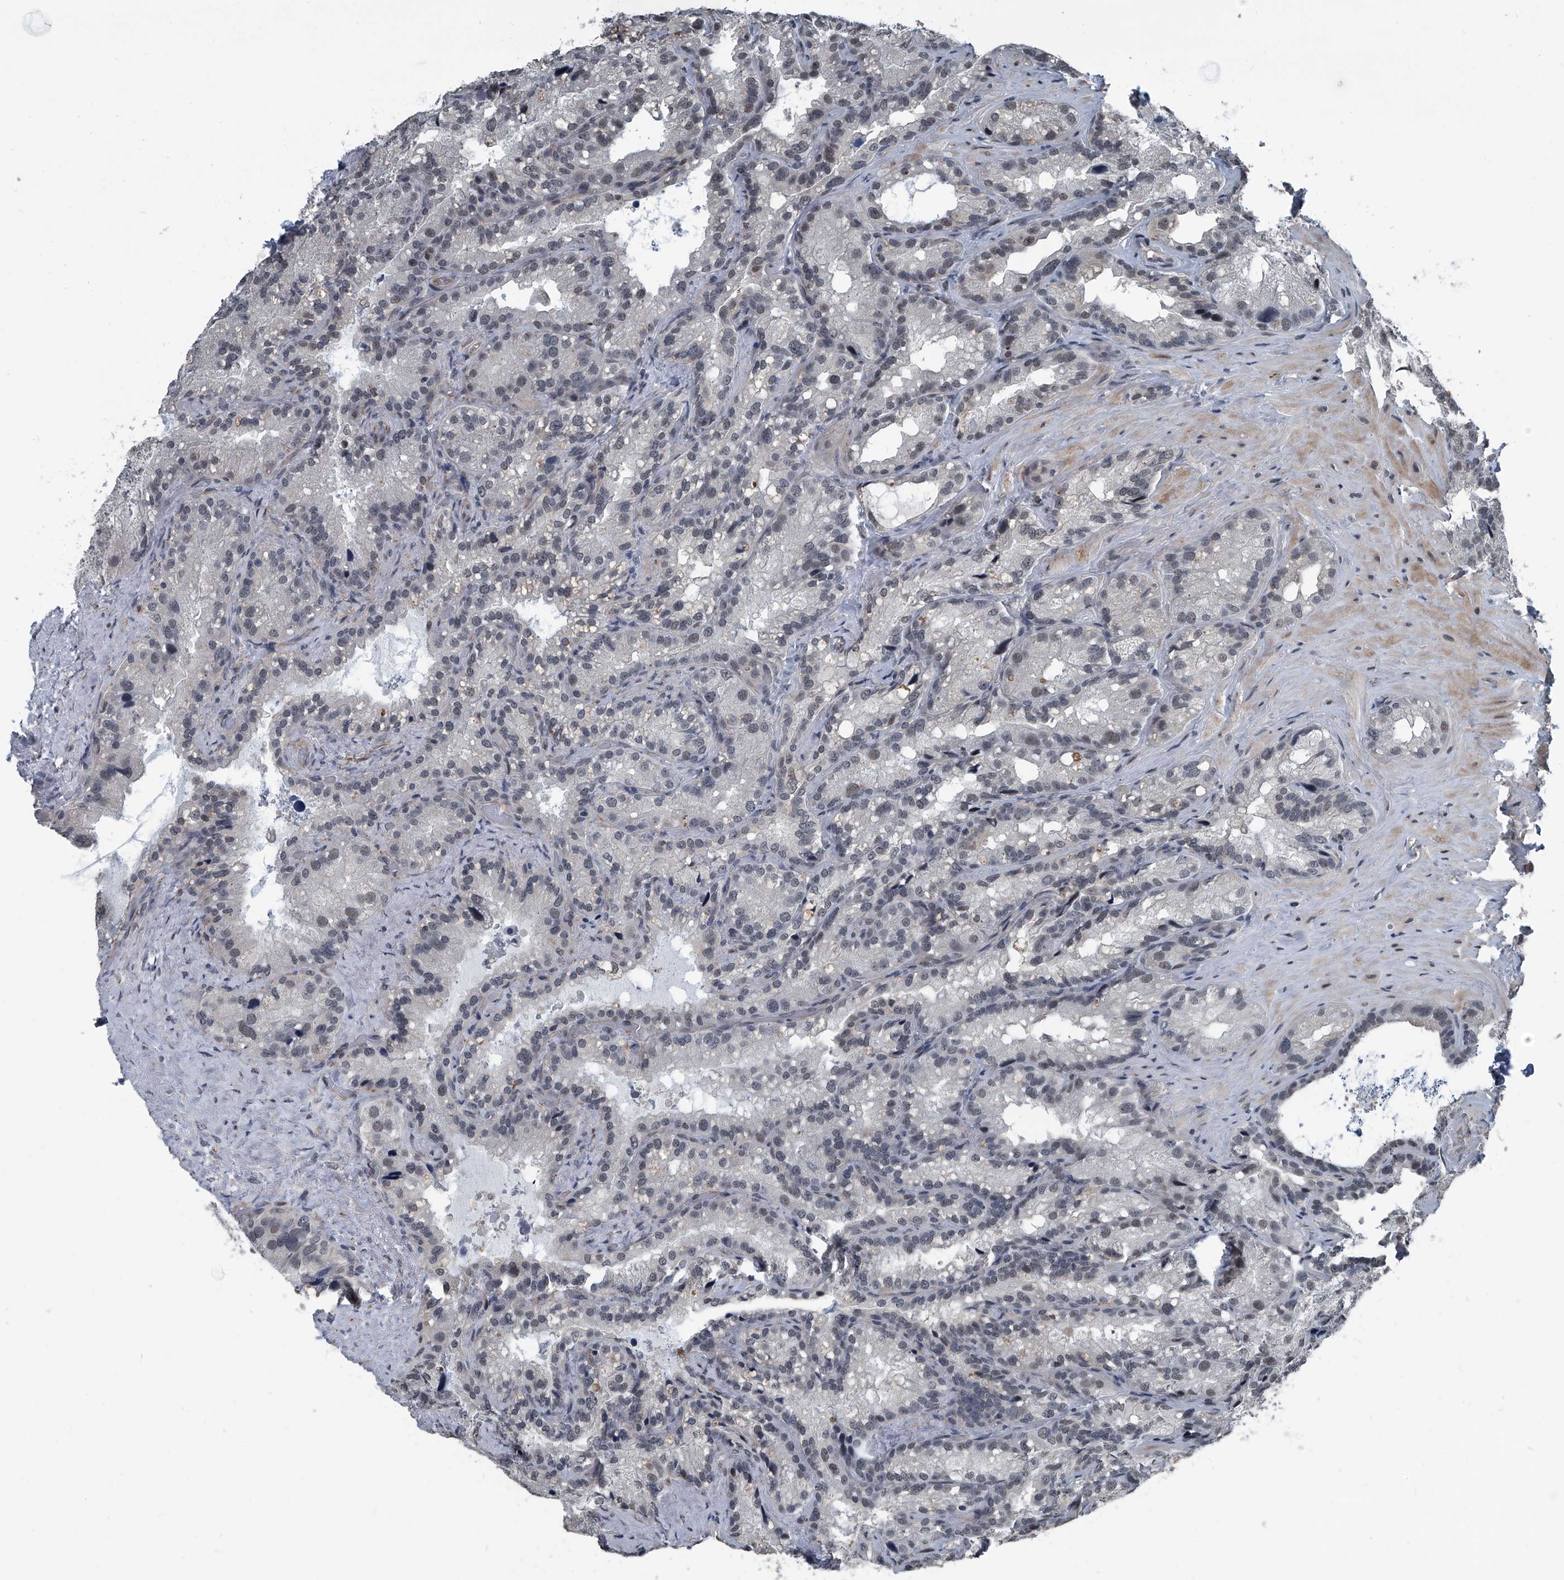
{"staining": {"intensity": "weak", "quantity": "<25%", "location": "nuclear"}, "tissue": "seminal vesicle", "cell_type": "Glandular cells", "image_type": "normal", "snomed": [{"axis": "morphology", "description": "Normal tissue, NOS"}, {"axis": "topography", "description": "Prostate"}, {"axis": "topography", "description": "Seminal veicle"}], "caption": "Immunohistochemistry micrograph of benign seminal vesicle stained for a protein (brown), which exhibits no positivity in glandular cells.", "gene": "MEN1", "patient": {"sex": "male", "age": 68}}